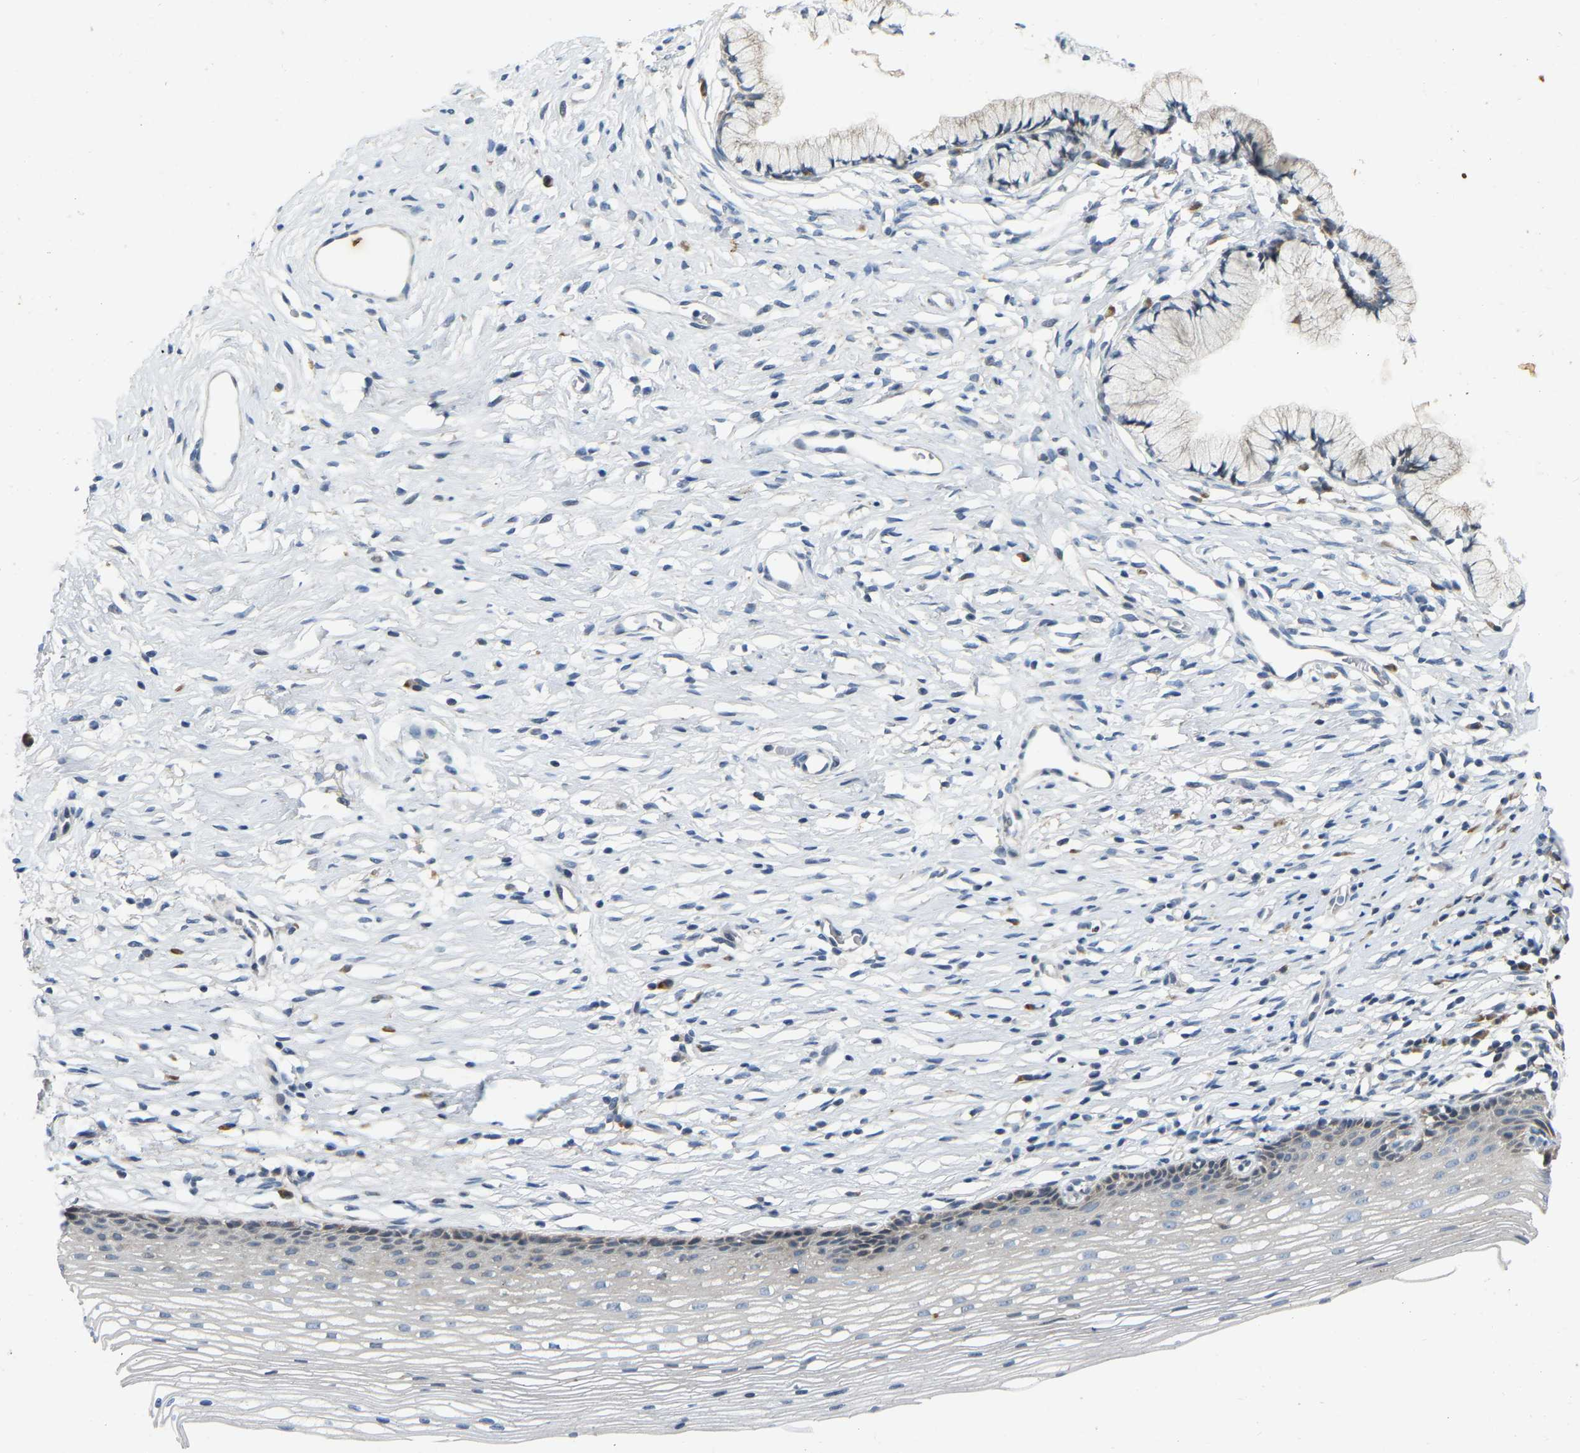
{"staining": {"intensity": "moderate", "quantity": "<25%", "location": "cytoplasmic/membranous"}, "tissue": "cervix", "cell_type": "Glandular cells", "image_type": "normal", "snomed": [{"axis": "morphology", "description": "Normal tissue, NOS"}, {"axis": "topography", "description": "Cervix"}], "caption": "Normal cervix reveals moderate cytoplasmic/membranous positivity in approximately <25% of glandular cells, visualized by immunohistochemistry. Using DAB (3,3'-diaminobenzidine) (brown) and hematoxylin (blue) stains, captured at high magnification using brightfield microscopy.", "gene": "ENSG00000283765", "patient": {"sex": "female", "age": 77}}